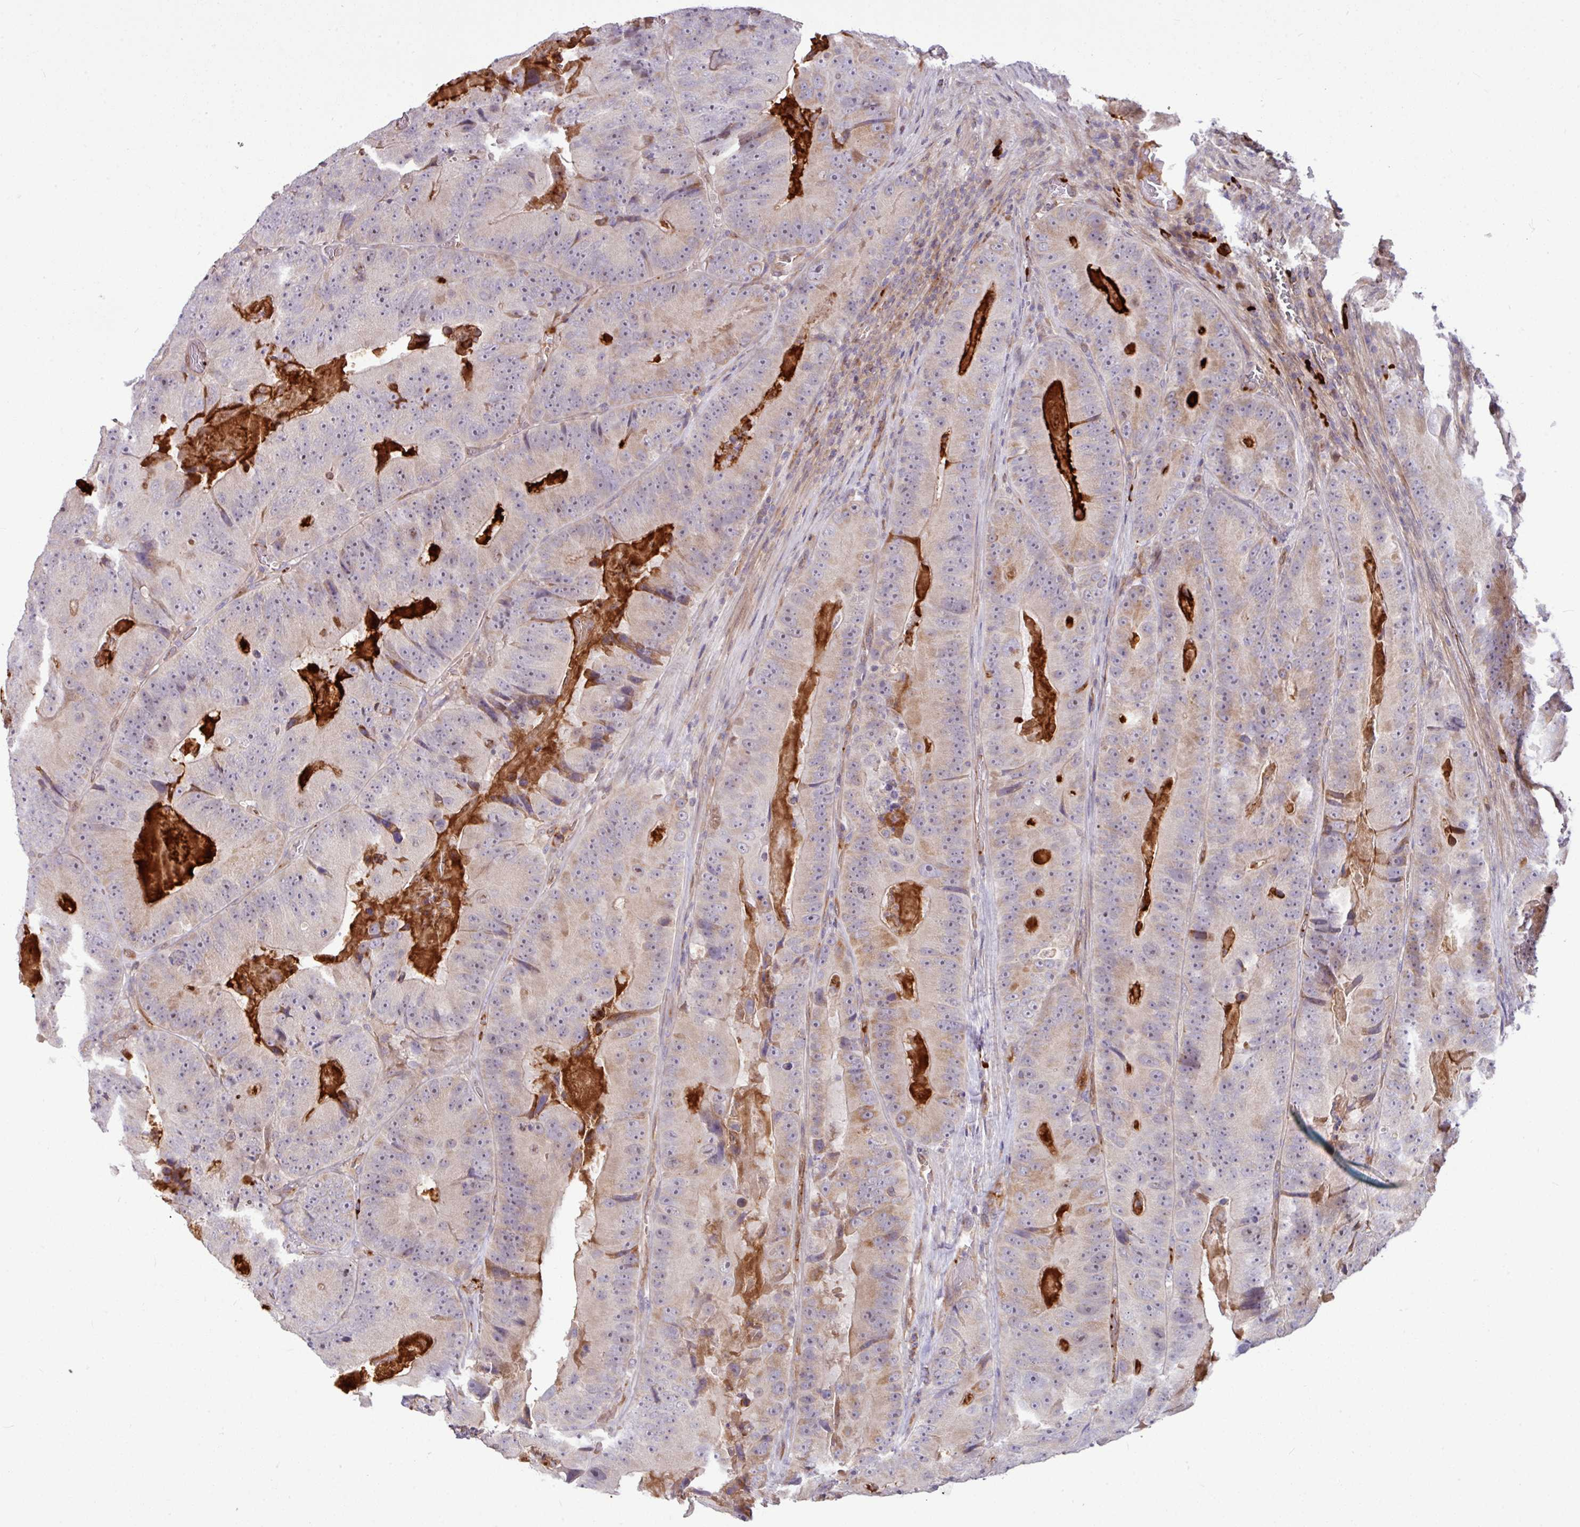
{"staining": {"intensity": "moderate", "quantity": "<25%", "location": "cytoplasmic/membranous"}, "tissue": "colorectal cancer", "cell_type": "Tumor cells", "image_type": "cancer", "snomed": [{"axis": "morphology", "description": "Adenocarcinoma, NOS"}, {"axis": "topography", "description": "Colon"}], "caption": "Immunohistochemical staining of human adenocarcinoma (colorectal) shows low levels of moderate cytoplasmic/membranous protein expression in about <25% of tumor cells.", "gene": "B4GALNT4", "patient": {"sex": "female", "age": 86}}